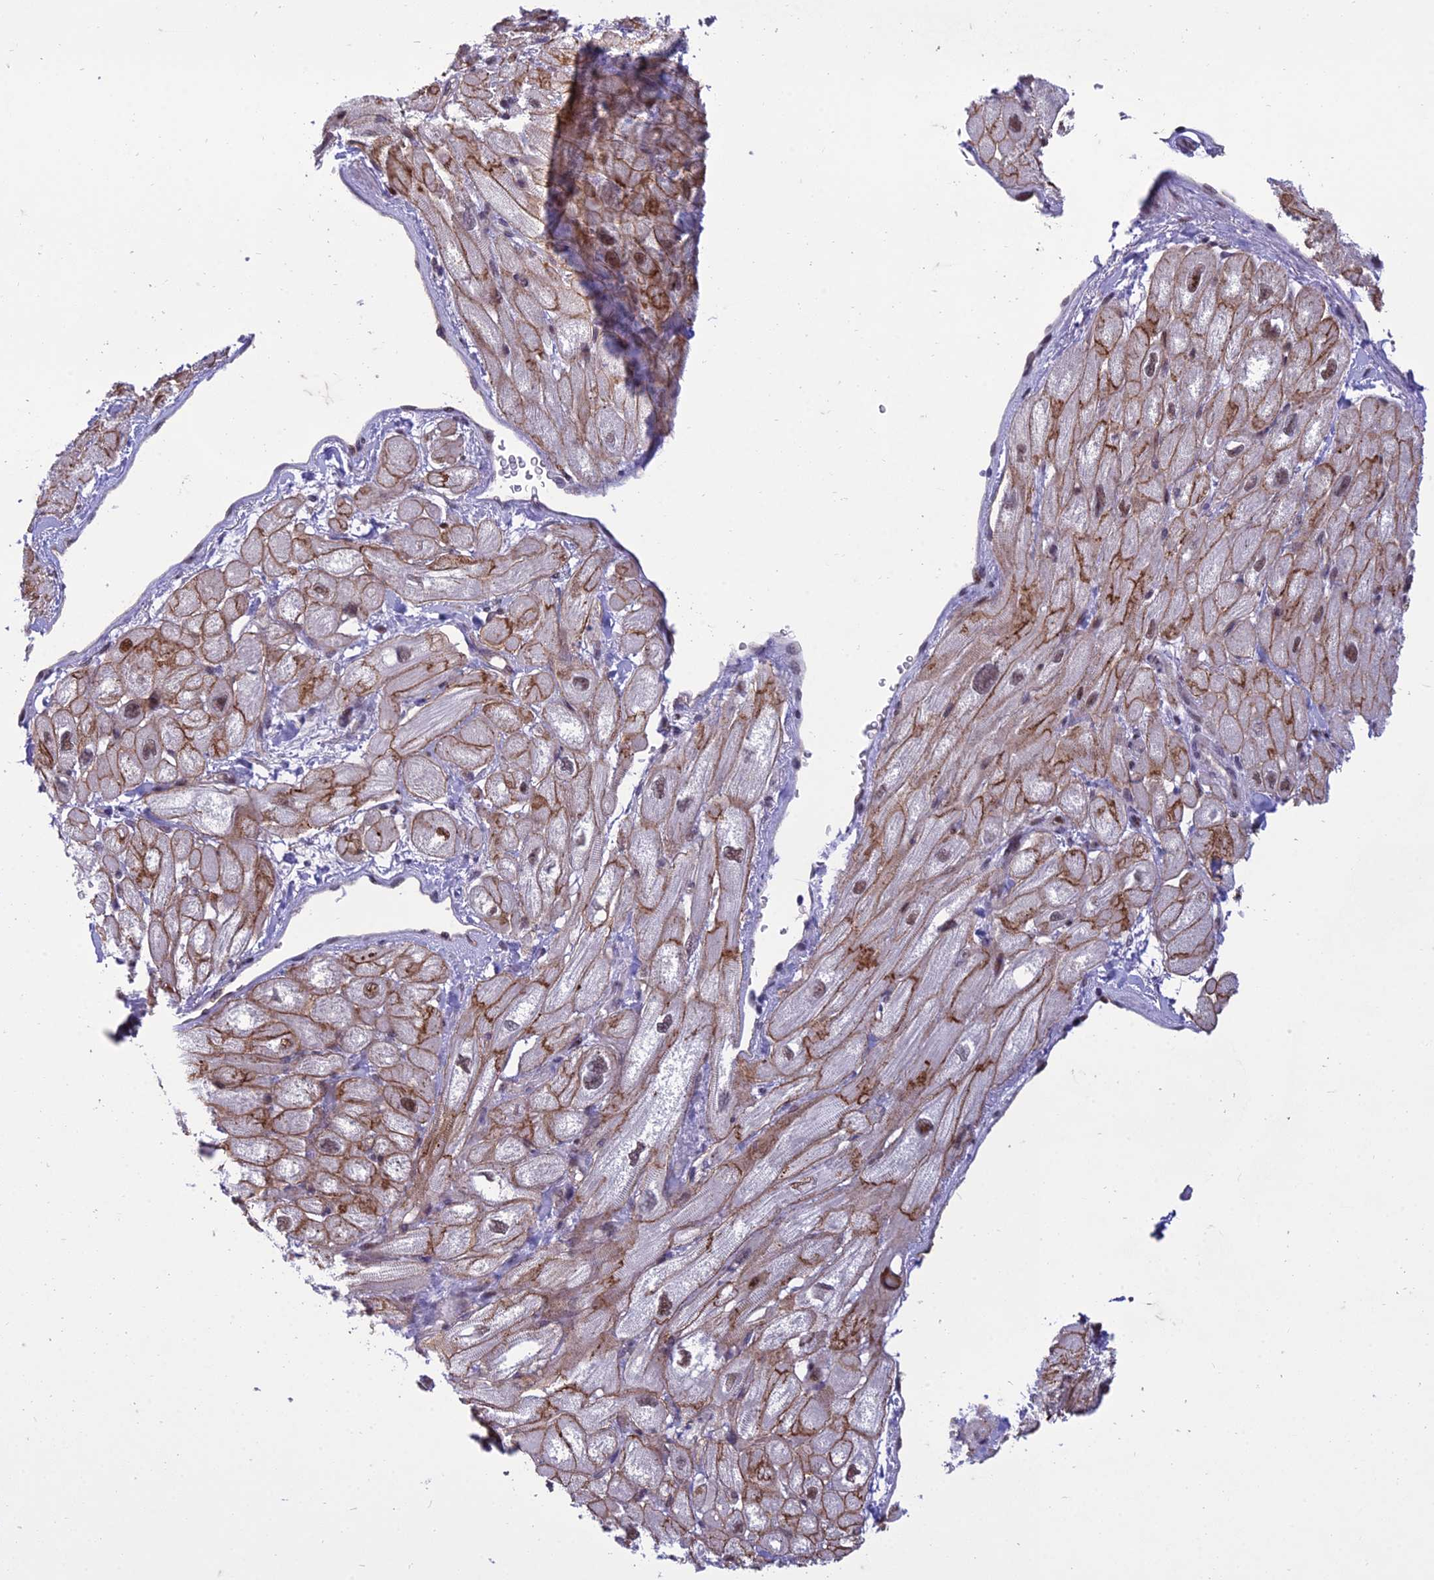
{"staining": {"intensity": "moderate", "quantity": "25%-75%", "location": "cytoplasmic/membranous,nuclear"}, "tissue": "heart muscle", "cell_type": "Cardiomyocytes", "image_type": "normal", "snomed": [{"axis": "morphology", "description": "Normal tissue, NOS"}, {"axis": "topography", "description": "Heart"}], "caption": "Immunohistochemistry (IHC) photomicrograph of normal heart muscle stained for a protein (brown), which displays medium levels of moderate cytoplasmic/membranous,nuclear expression in approximately 25%-75% of cardiomyocytes.", "gene": "RANBP3", "patient": {"sex": "male", "age": 65}}